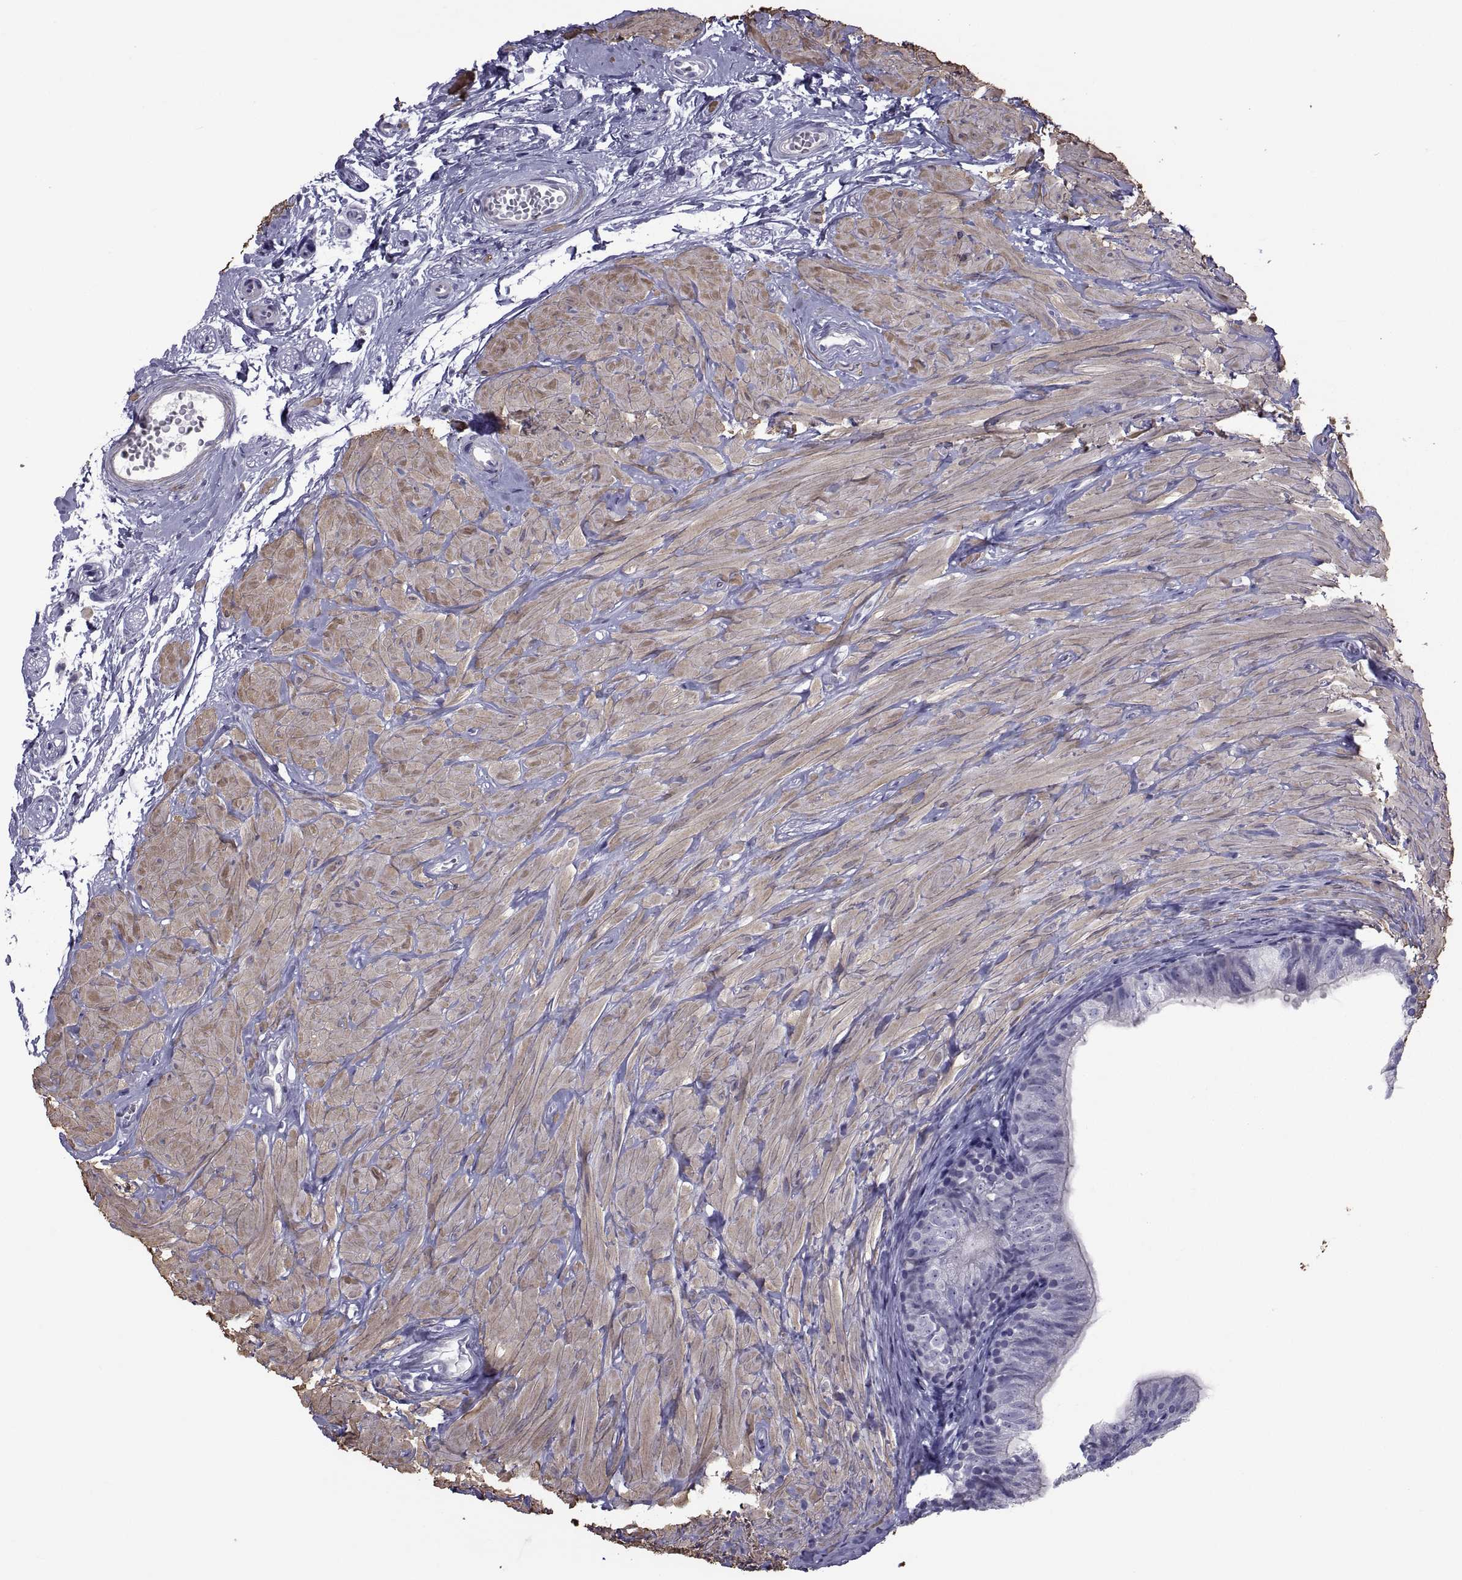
{"staining": {"intensity": "negative", "quantity": "none", "location": "none"}, "tissue": "epididymis", "cell_type": "Glandular cells", "image_type": "normal", "snomed": [{"axis": "morphology", "description": "Normal tissue, NOS"}, {"axis": "topography", "description": "Epididymis"}, {"axis": "topography", "description": "Vas deferens"}], "caption": "Immunohistochemical staining of normal epididymis displays no significant staining in glandular cells. The staining is performed using DAB (3,3'-diaminobenzidine) brown chromogen with nuclei counter-stained in using hematoxylin.", "gene": "MAGEB1", "patient": {"sex": "male", "age": 23}}